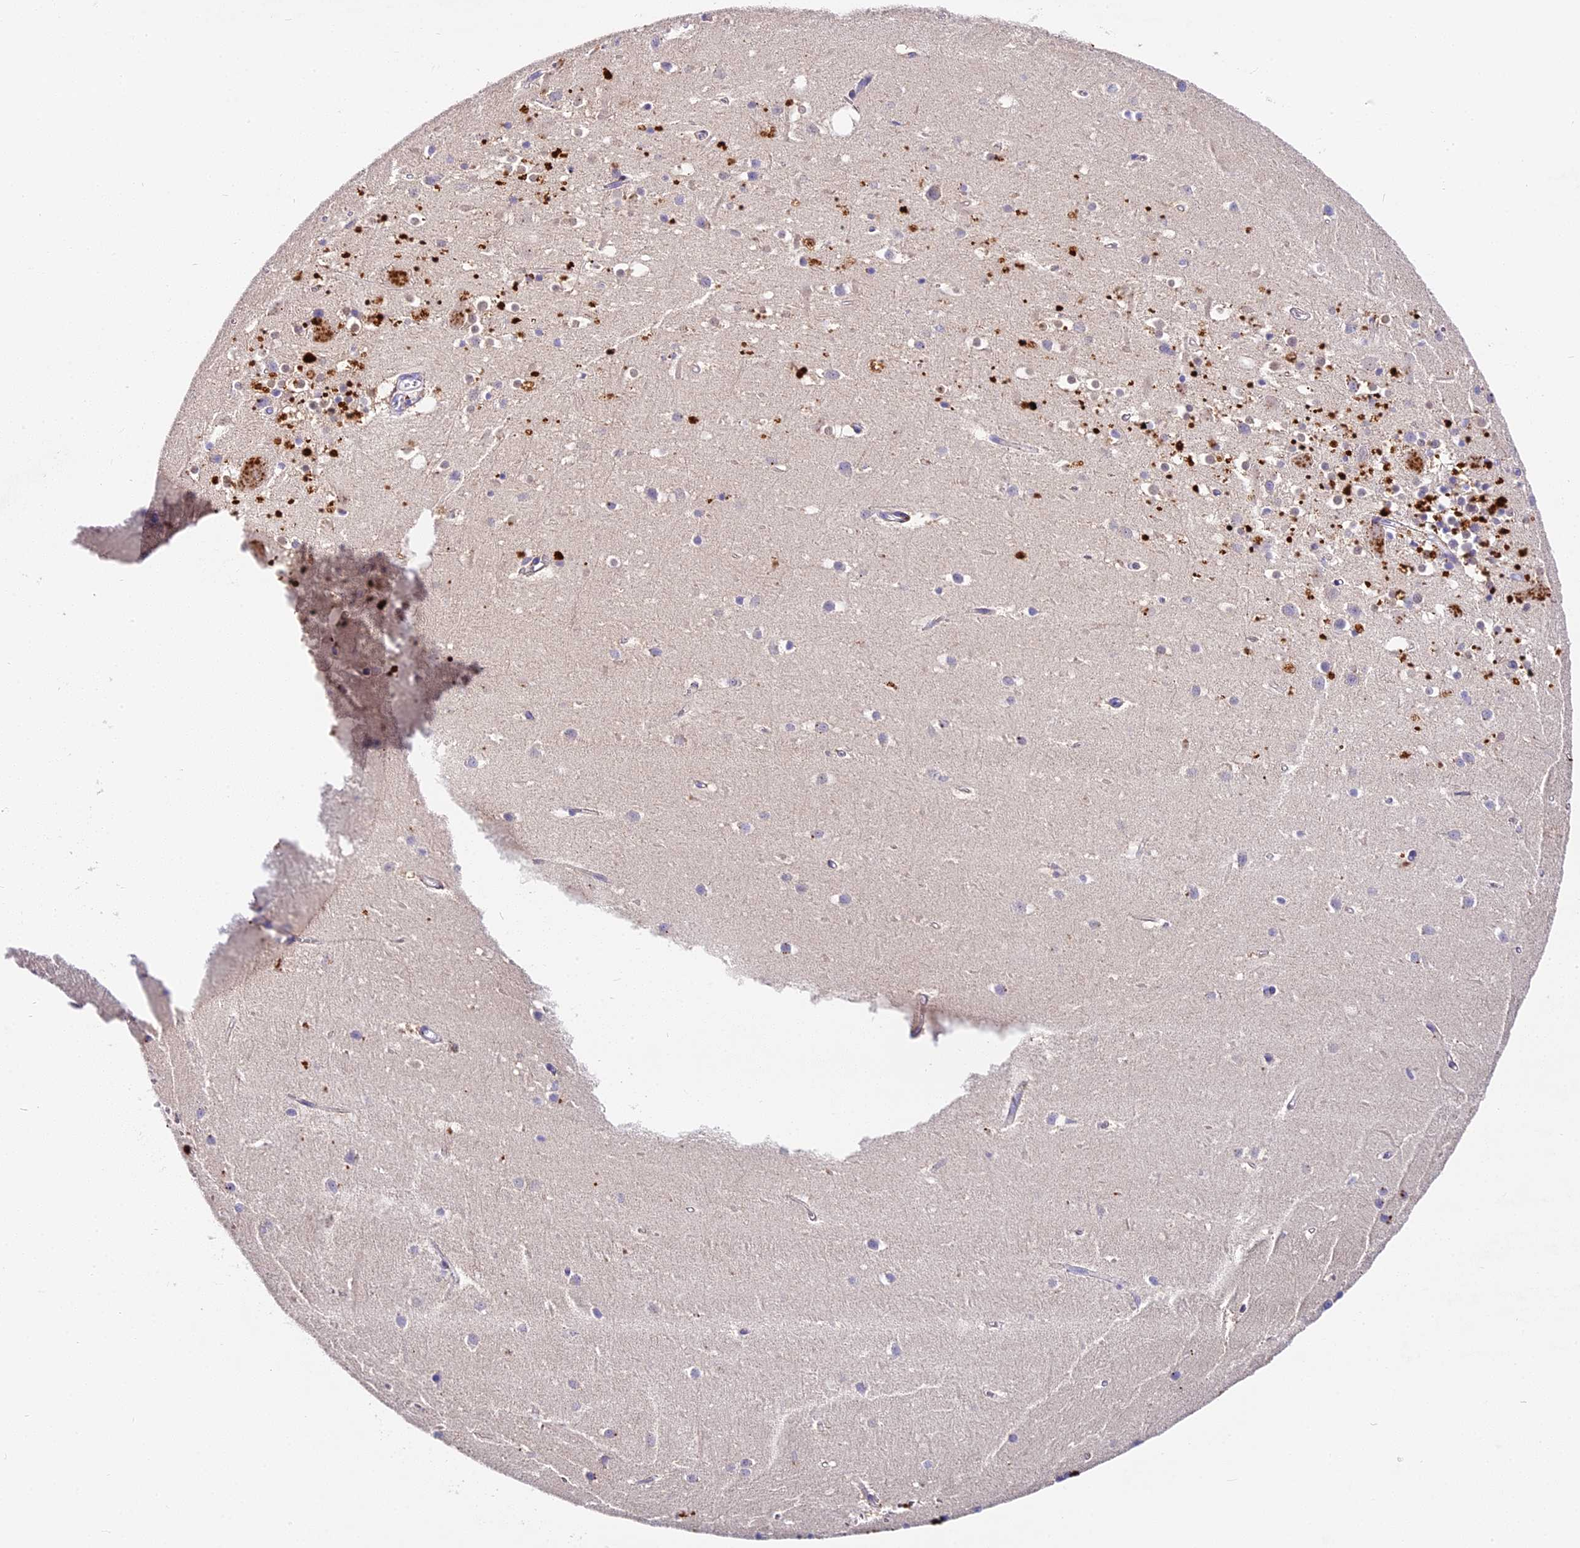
{"staining": {"intensity": "moderate", "quantity": "<25%", "location": "cytoplasmic/membranous"}, "tissue": "cerebellum", "cell_type": "Cells in granular layer", "image_type": "normal", "snomed": [{"axis": "morphology", "description": "Normal tissue, NOS"}, {"axis": "topography", "description": "Cerebellum"}], "caption": "Brown immunohistochemical staining in normal human cerebellum displays moderate cytoplasmic/membranous staining in approximately <25% of cells in granular layer. (DAB IHC with brightfield microscopy, high magnification).", "gene": "LYPD6", "patient": {"sex": "male", "age": 54}}